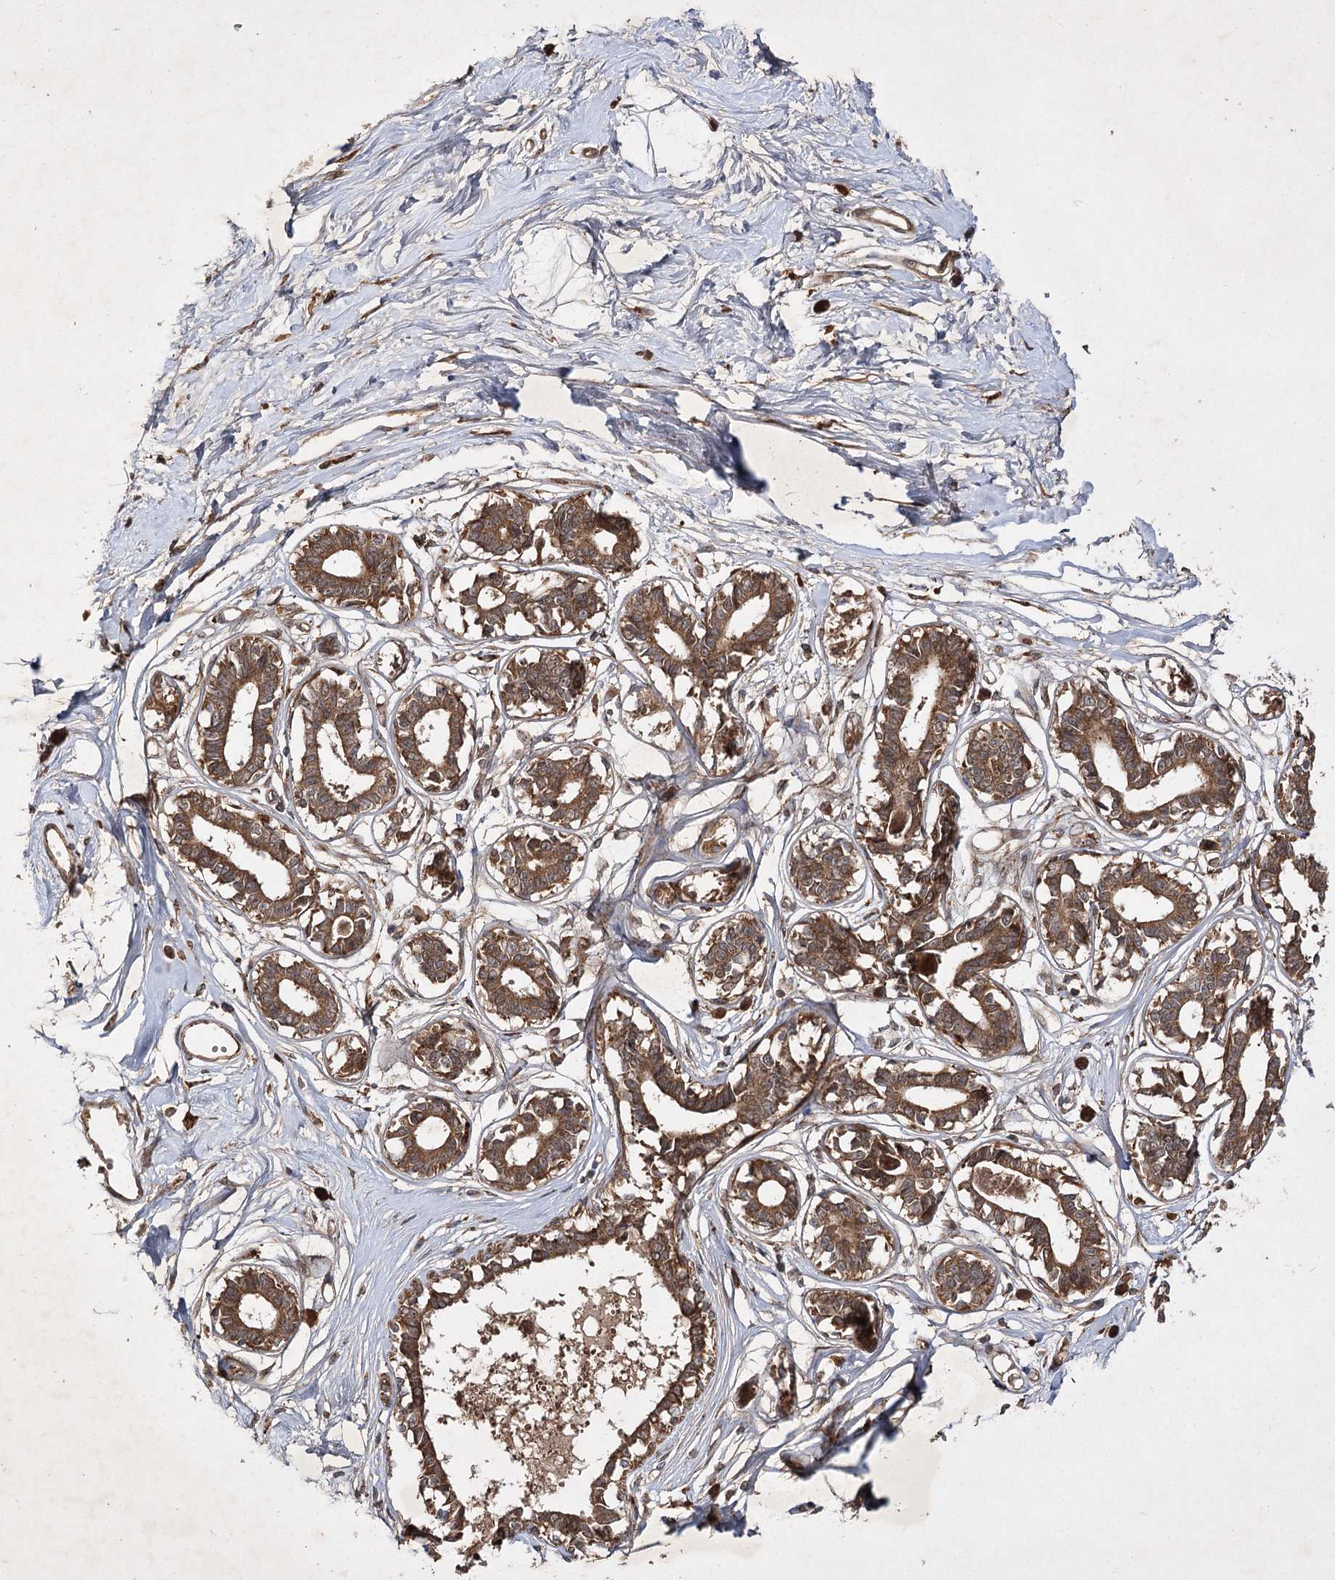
{"staining": {"intensity": "moderate", "quantity": "25%-75%", "location": "cytoplasmic/membranous"}, "tissue": "breast", "cell_type": "Adipocytes", "image_type": "normal", "snomed": [{"axis": "morphology", "description": "Normal tissue, NOS"}, {"axis": "topography", "description": "Breast"}], "caption": "The micrograph shows a brown stain indicating the presence of a protein in the cytoplasmic/membranous of adipocytes in breast. (IHC, brightfield microscopy, high magnification).", "gene": "DNAJC13", "patient": {"sex": "female", "age": 45}}